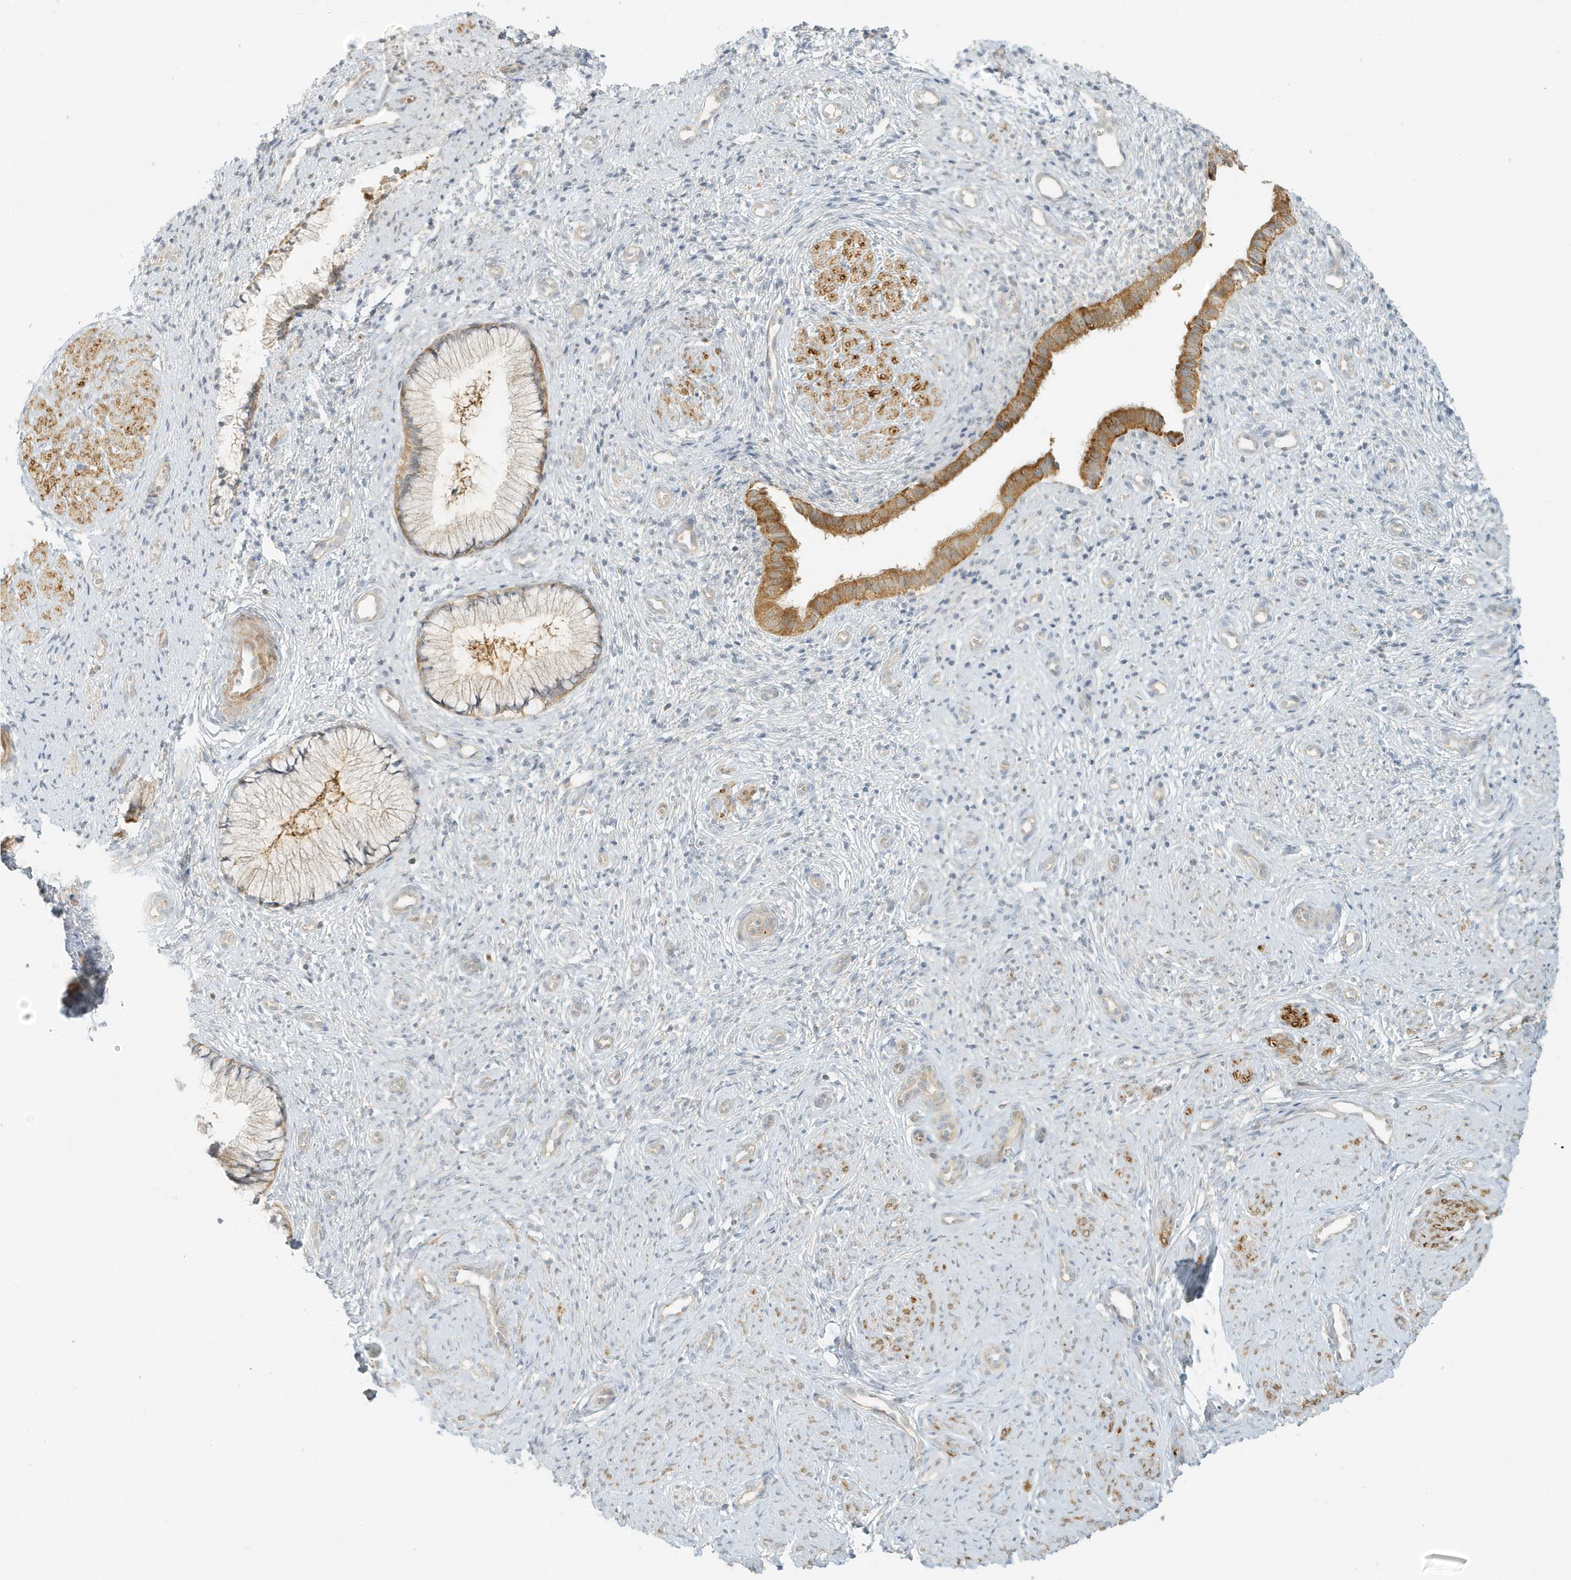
{"staining": {"intensity": "moderate", "quantity": "25%-75%", "location": "cytoplasmic/membranous"}, "tissue": "cervix", "cell_type": "Glandular cells", "image_type": "normal", "snomed": [{"axis": "morphology", "description": "Normal tissue, NOS"}, {"axis": "topography", "description": "Cervix"}], "caption": "About 25%-75% of glandular cells in normal human cervix show moderate cytoplasmic/membranous protein staining as visualized by brown immunohistochemical staining.", "gene": "MCOLN1", "patient": {"sex": "female", "age": 27}}